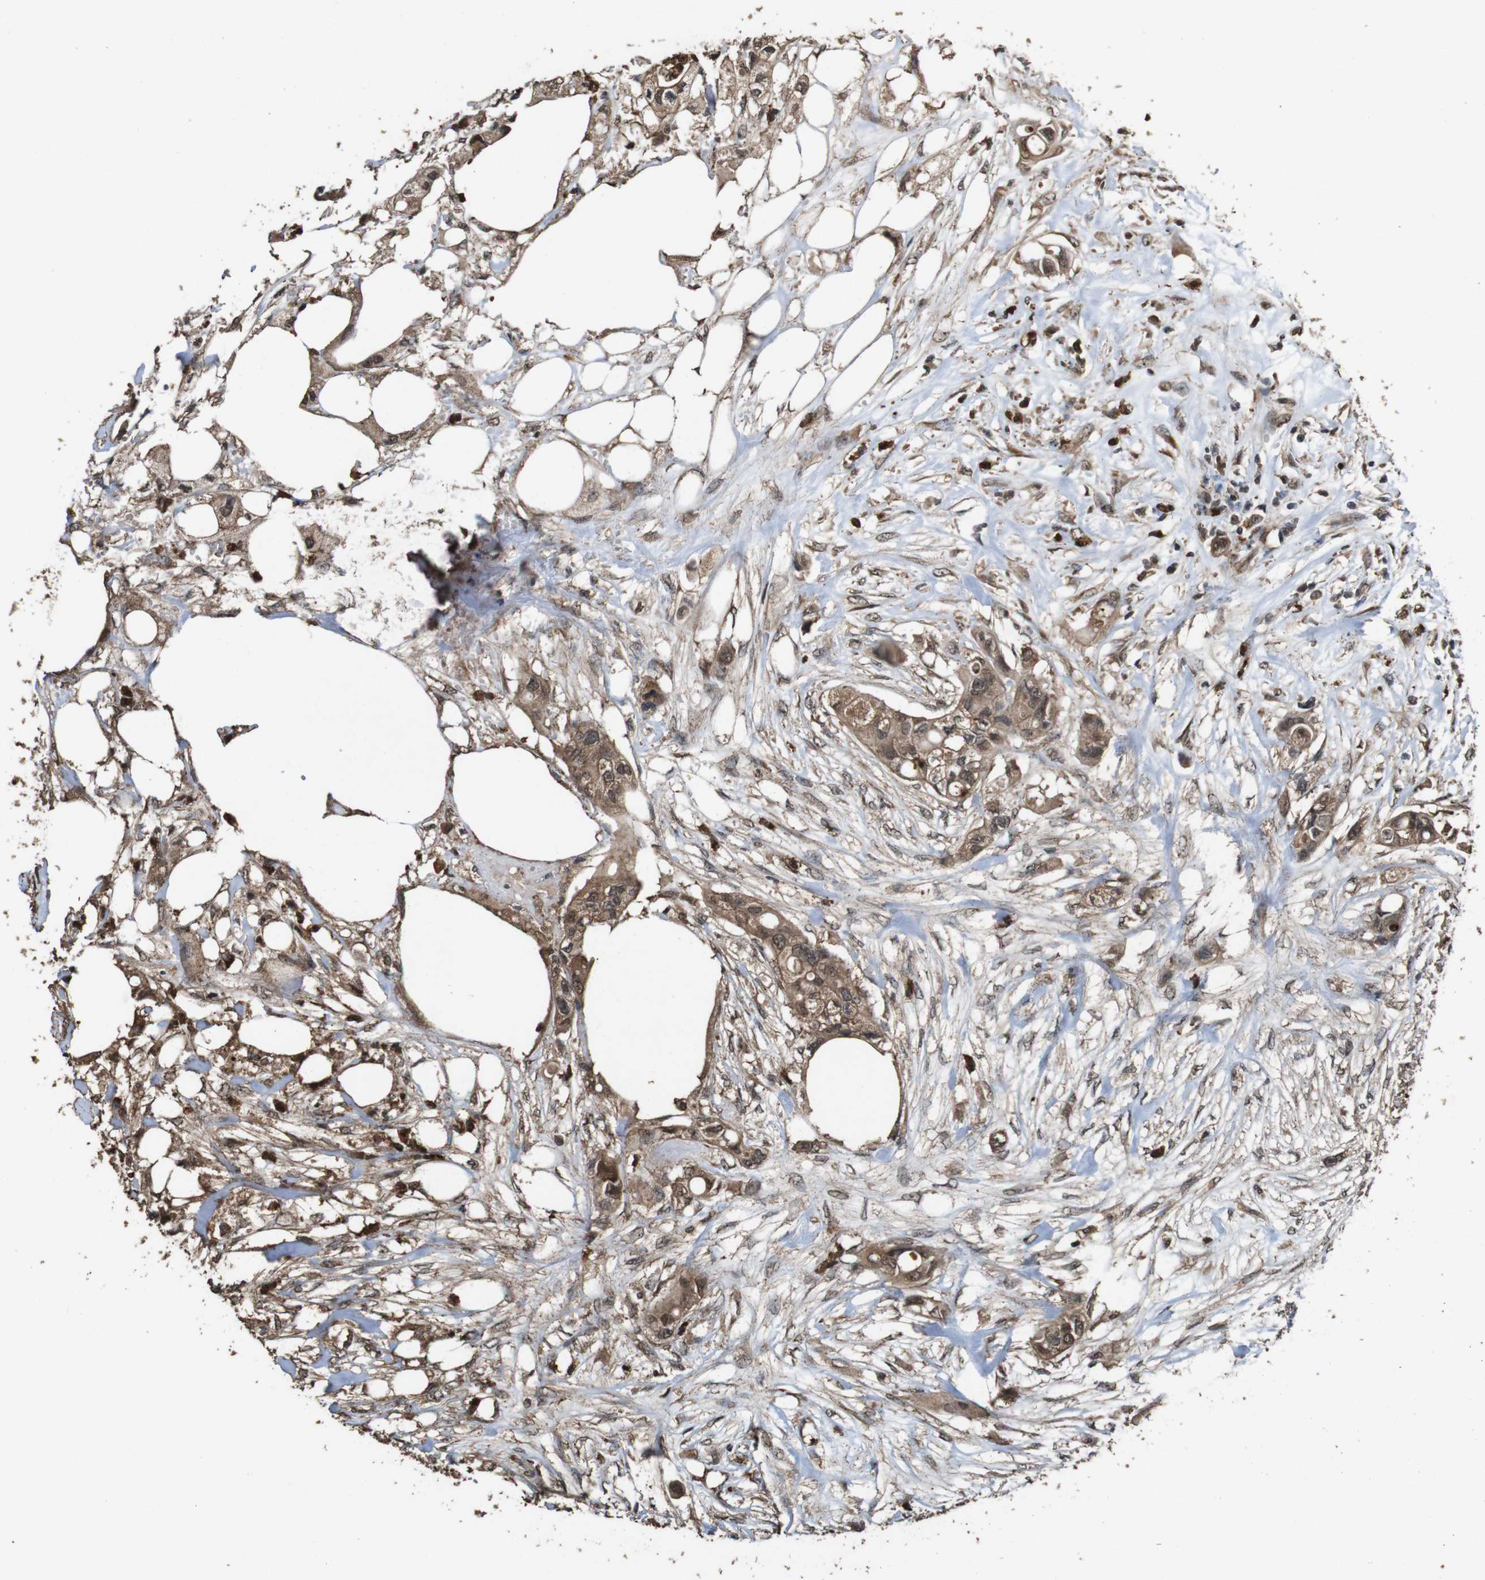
{"staining": {"intensity": "moderate", "quantity": ">75%", "location": "cytoplasmic/membranous"}, "tissue": "colorectal cancer", "cell_type": "Tumor cells", "image_type": "cancer", "snomed": [{"axis": "morphology", "description": "Adenocarcinoma, NOS"}, {"axis": "topography", "description": "Colon"}], "caption": "Moderate cytoplasmic/membranous protein expression is identified in approximately >75% of tumor cells in colorectal cancer (adenocarcinoma).", "gene": "RRAS2", "patient": {"sex": "female", "age": 57}}